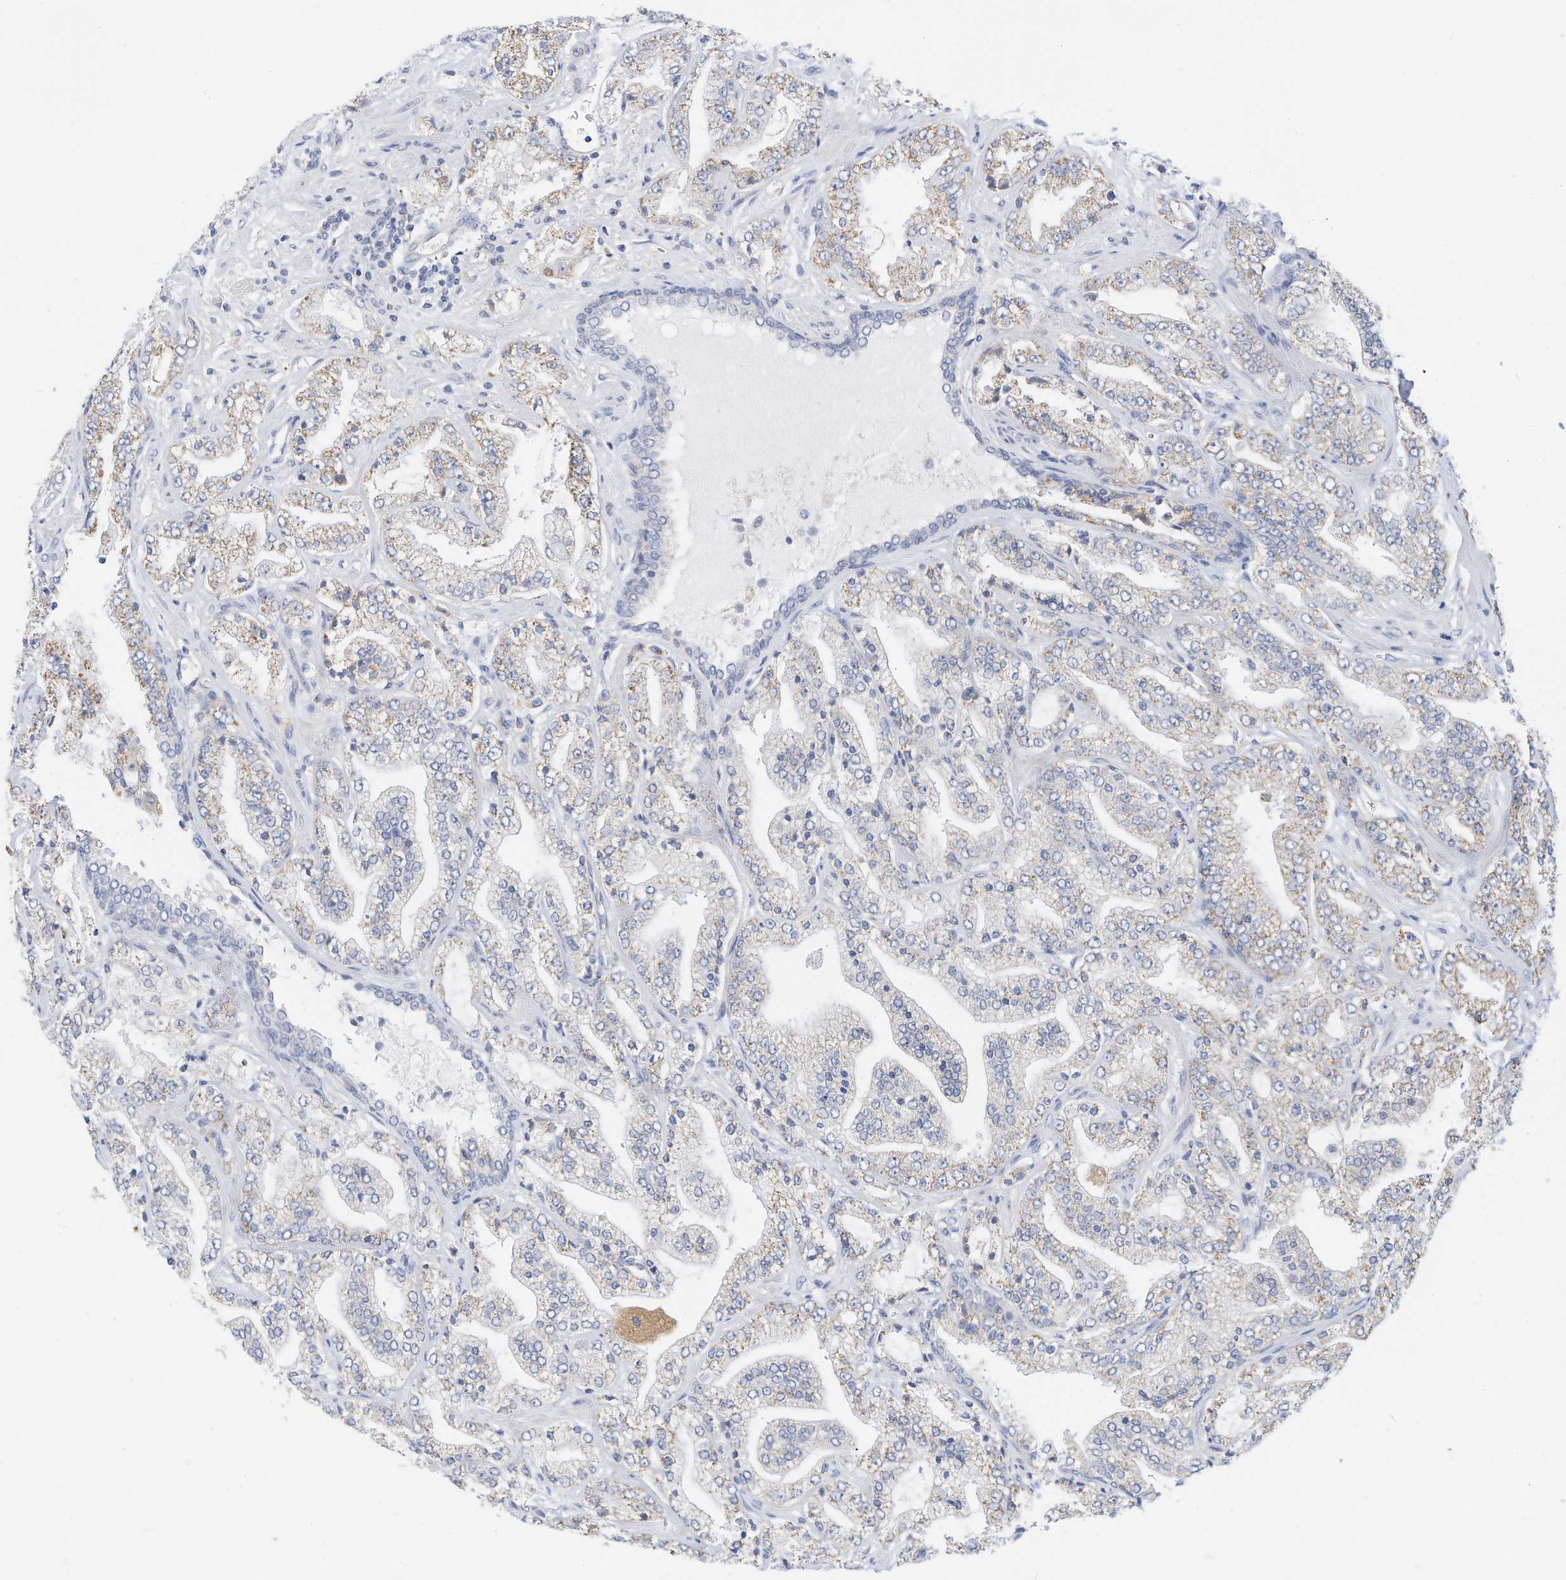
{"staining": {"intensity": "weak", "quantity": "25%-75%", "location": "cytoplasmic/membranous"}, "tissue": "prostate cancer", "cell_type": "Tumor cells", "image_type": "cancer", "snomed": [{"axis": "morphology", "description": "Adenocarcinoma, High grade"}, {"axis": "topography", "description": "Prostate"}], "caption": "High-magnification brightfield microscopy of adenocarcinoma (high-grade) (prostate) stained with DAB (3,3'-diaminobenzidine) (brown) and counterstained with hematoxylin (blue). tumor cells exhibit weak cytoplasmic/membranous staining is seen in about25%-75% of cells.", "gene": "RHOH", "patient": {"sex": "male", "age": 64}}